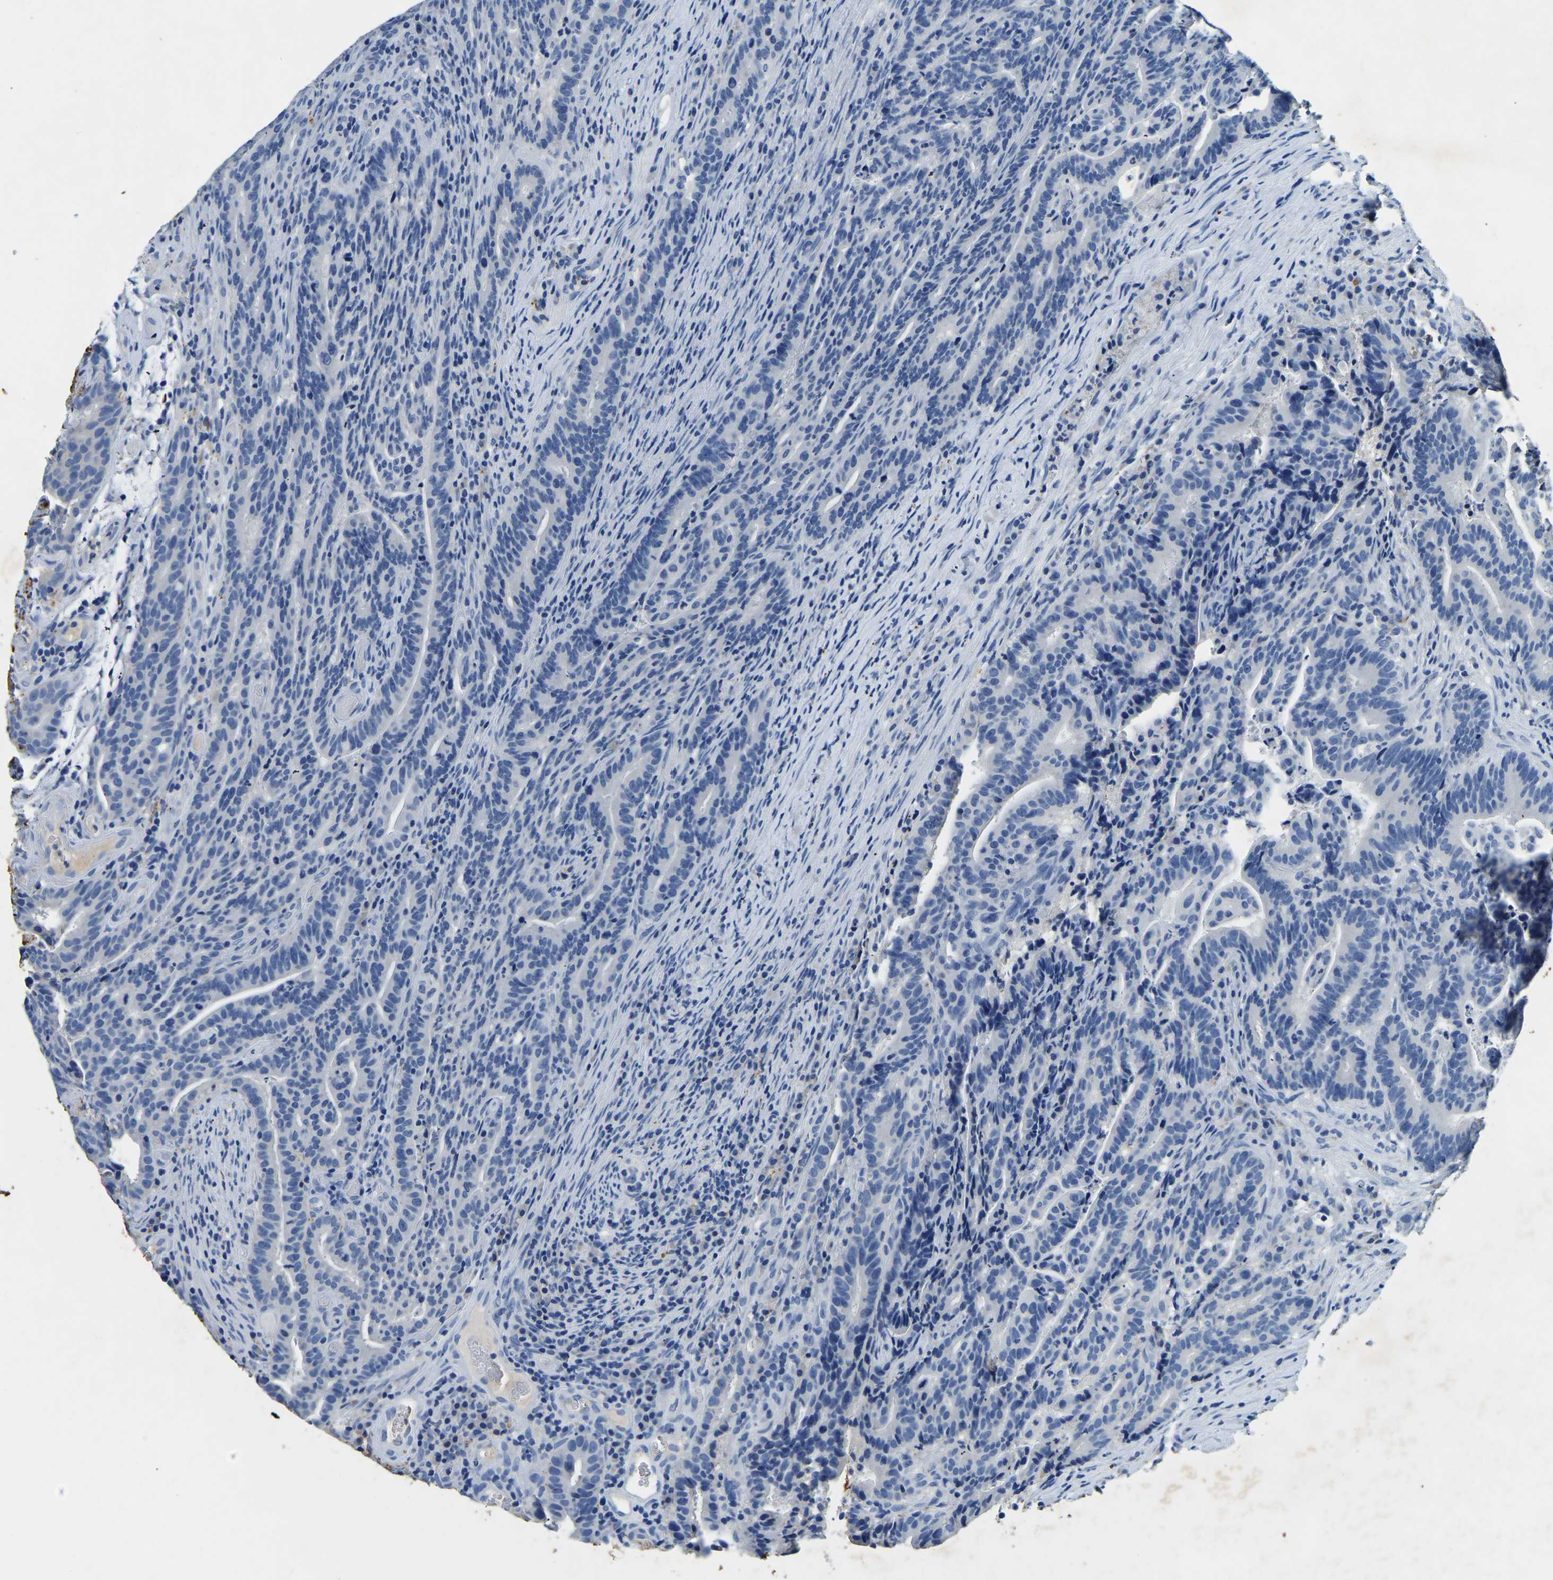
{"staining": {"intensity": "negative", "quantity": "none", "location": "none"}, "tissue": "colorectal cancer", "cell_type": "Tumor cells", "image_type": "cancer", "snomed": [{"axis": "morphology", "description": "Adenocarcinoma, NOS"}, {"axis": "topography", "description": "Colon"}], "caption": "This is an IHC micrograph of adenocarcinoma (colorectal). There is no expression in tumor cells.", "gene": "UBN2", "patient": {"sex": "female", "age": 66}}